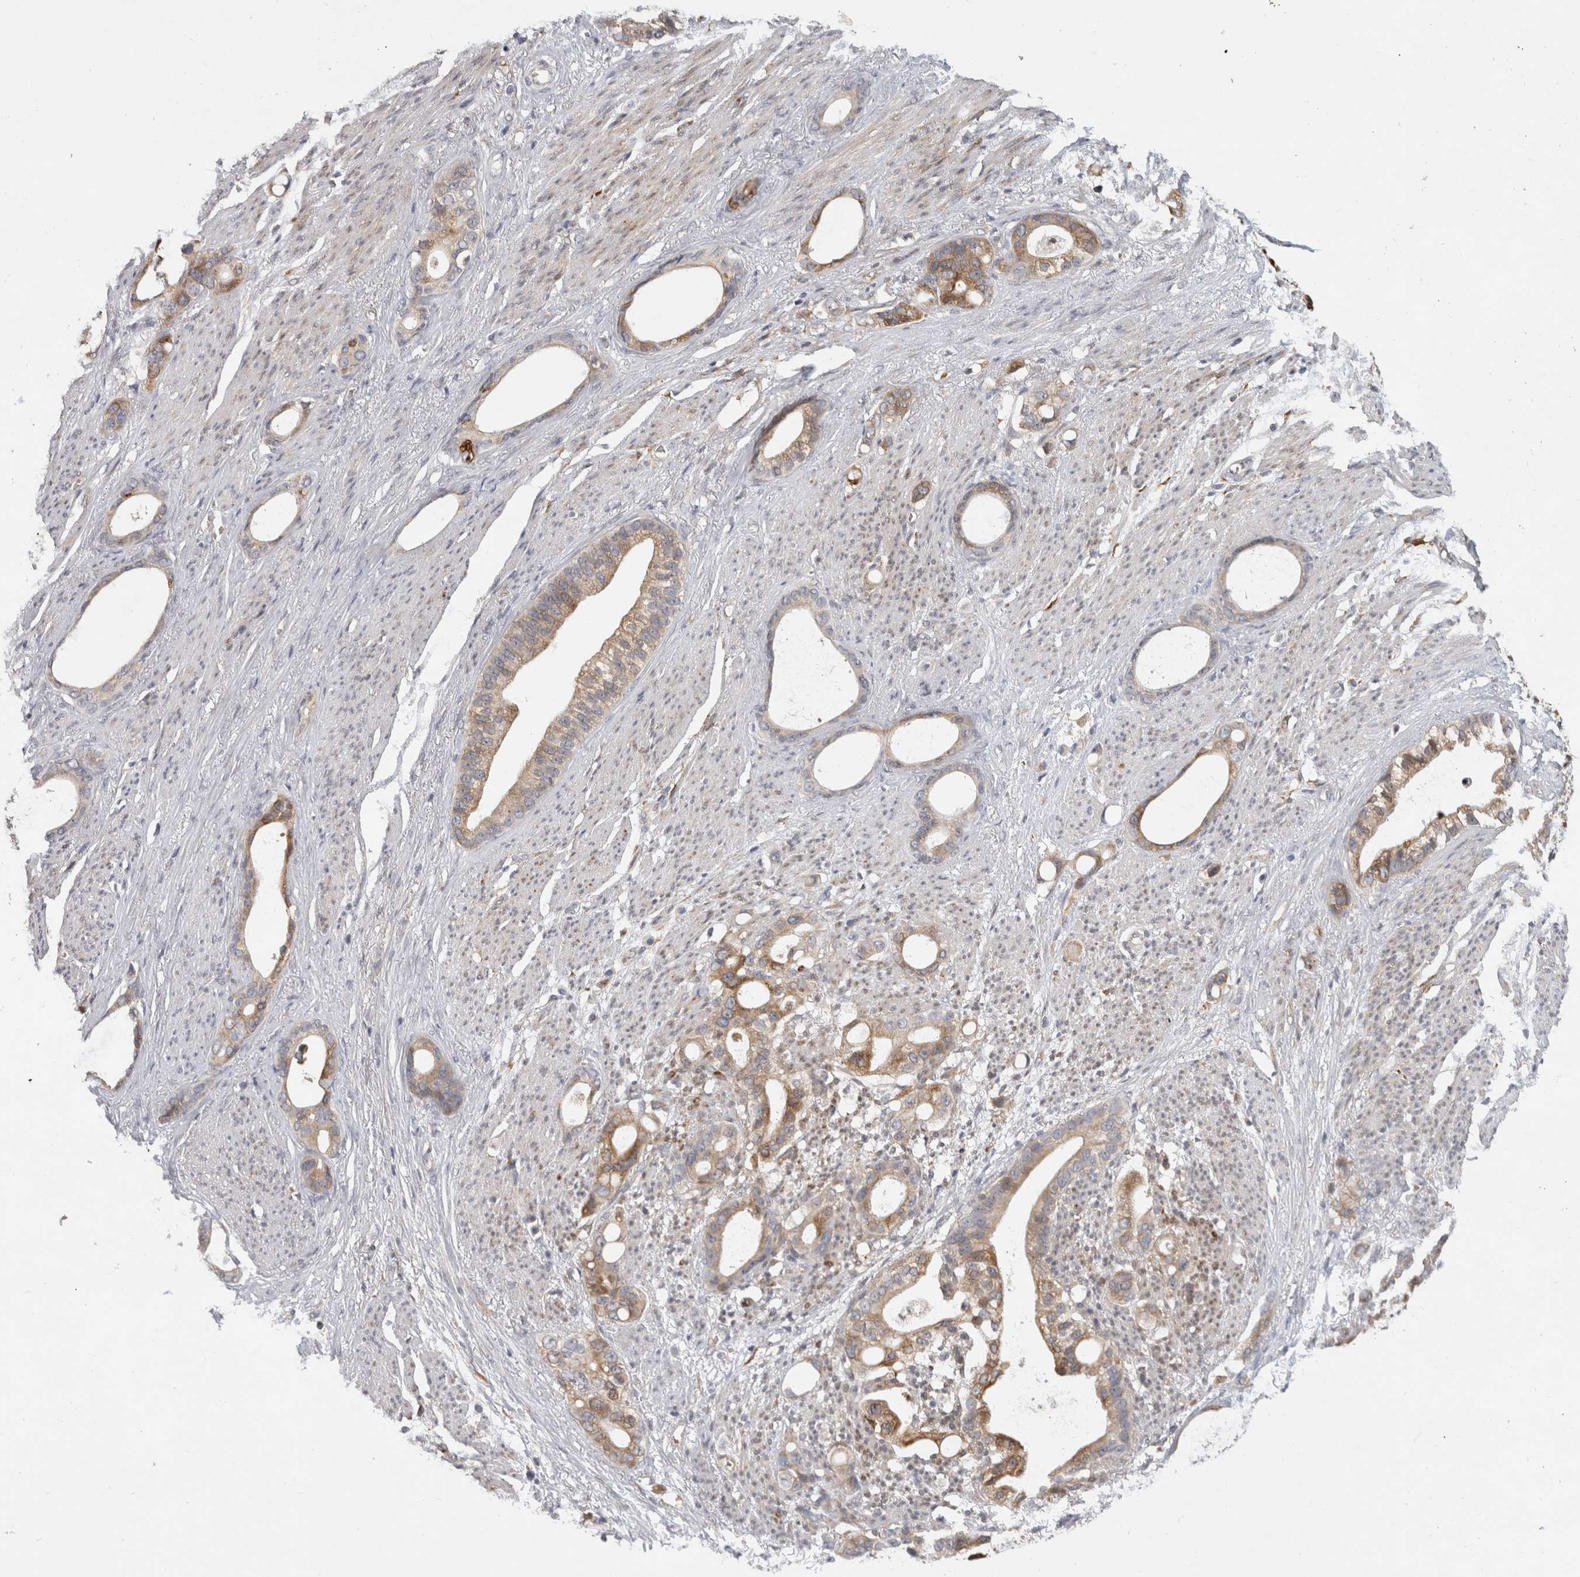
{"staining": {"intensity": "moderate", "quantity": "25%-75%", "location": "cytoplasmic/membranous"}, "tissue": "stomach cancer", "cell_type": "Tumor cells", "image_type": "cancer", "snomed": [{"axis": "morphology", "description": "Adenocarcinoma, NOS"}, {"axis": "topography", "description": "Stomach"}], "caption": "Protein staining of stomach adenocarcinoma tissue demonstrates moderate cytoplasmic/membranous expression in about 25%-75% of tumor cells. (DAB IHC, brown staining for protein, blue staining for nuclei).", "gene": "APOL2", "patient": {"sex": "female", "age": 75}}